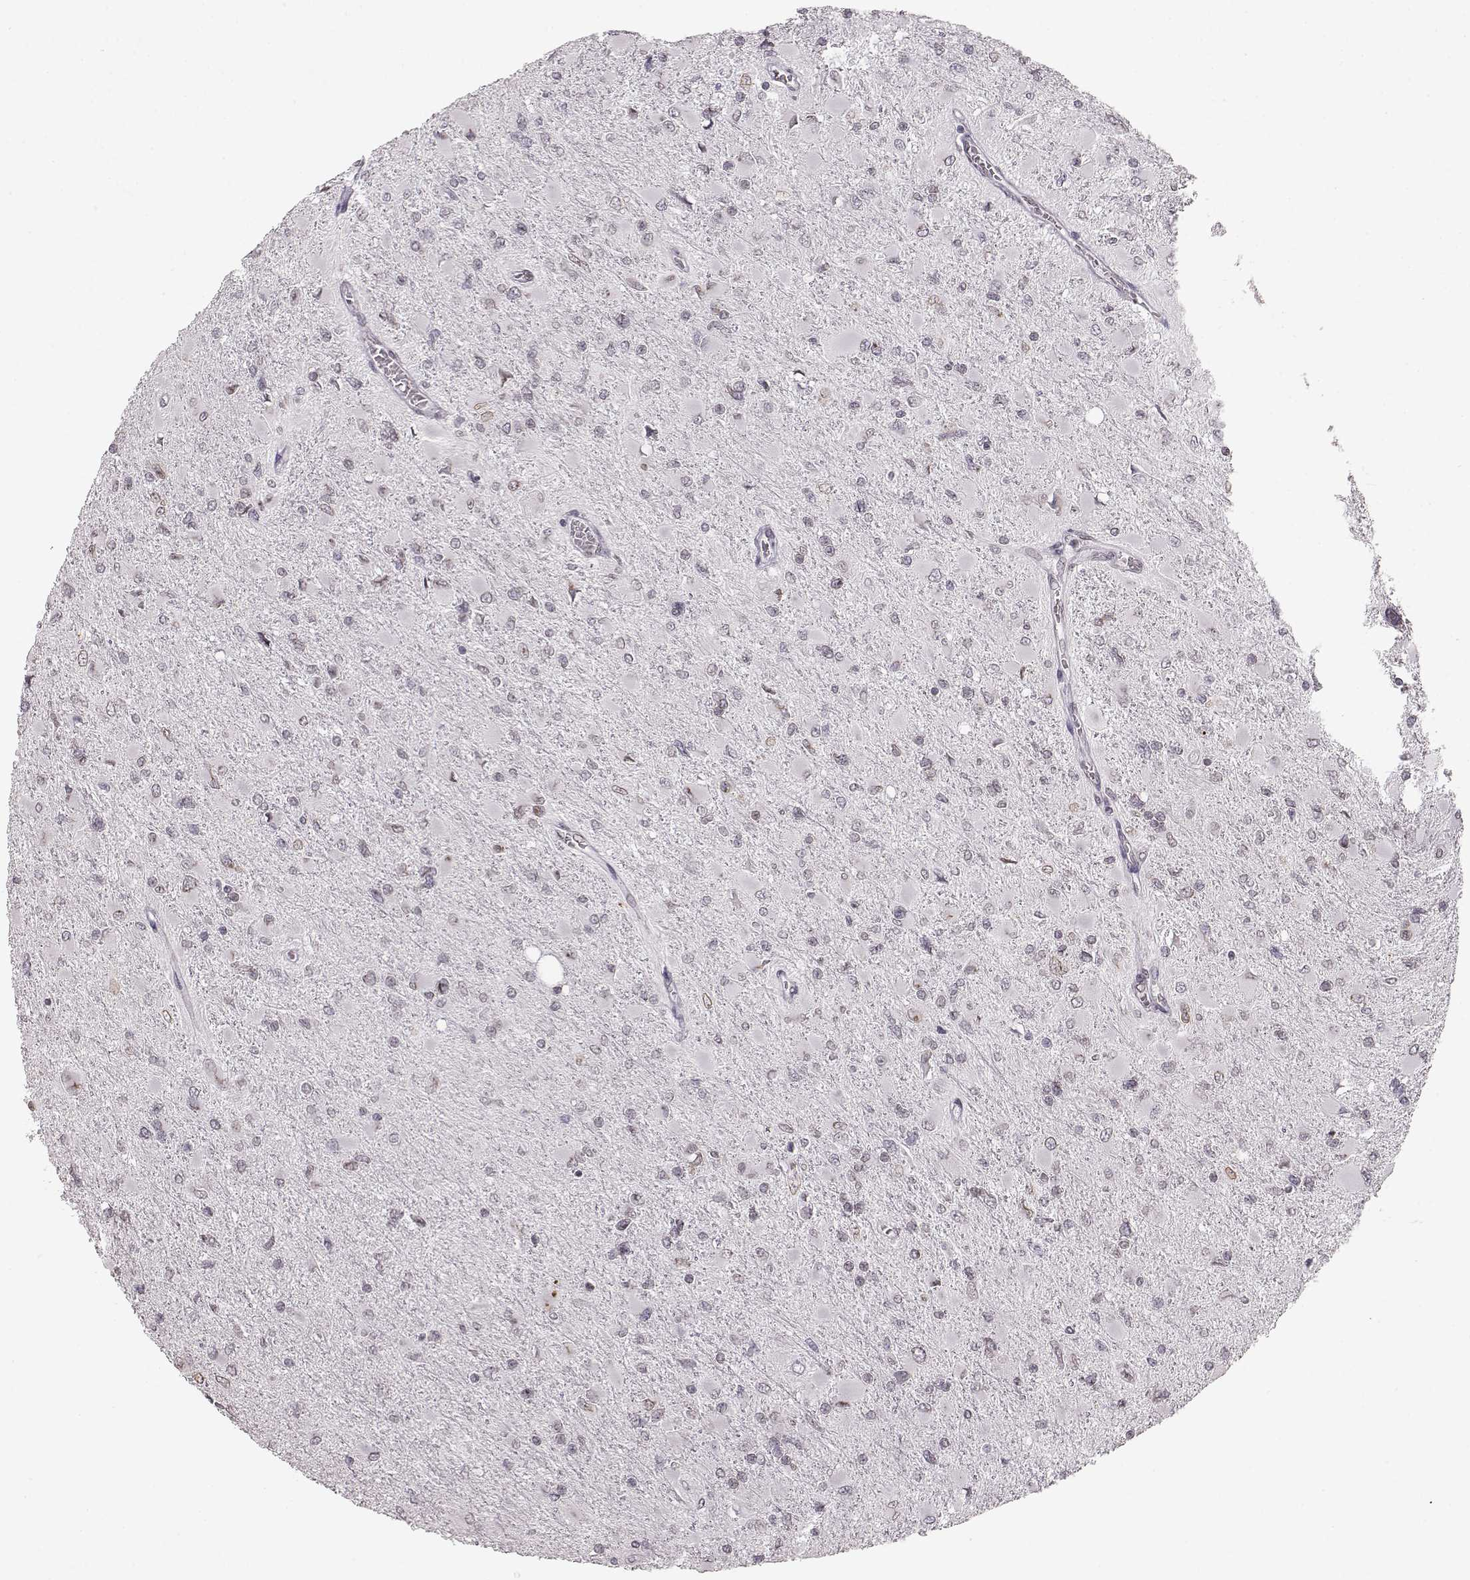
{"staining": {"intensity": "weak", "quantity": "25%-75%", "location": "cytoplasmic/membranous,nuclear"}, "tissue": "glioma", "cell_type": "Tumor cells", "image_type": "cancer", "snomed": [{"axis": "morphology", "description": "Glioma, malignant, High grade"}, {"axis": "topography", "description": "Cerebral cortex"}], "caption": "Tumor cells display low levels of weak cytoplasmic/membranous and nuclear positivity in about 25%-75% of cells in human glioma.", "gene": "DCAF12", "patient": {"sex": "female", "age": 36}}